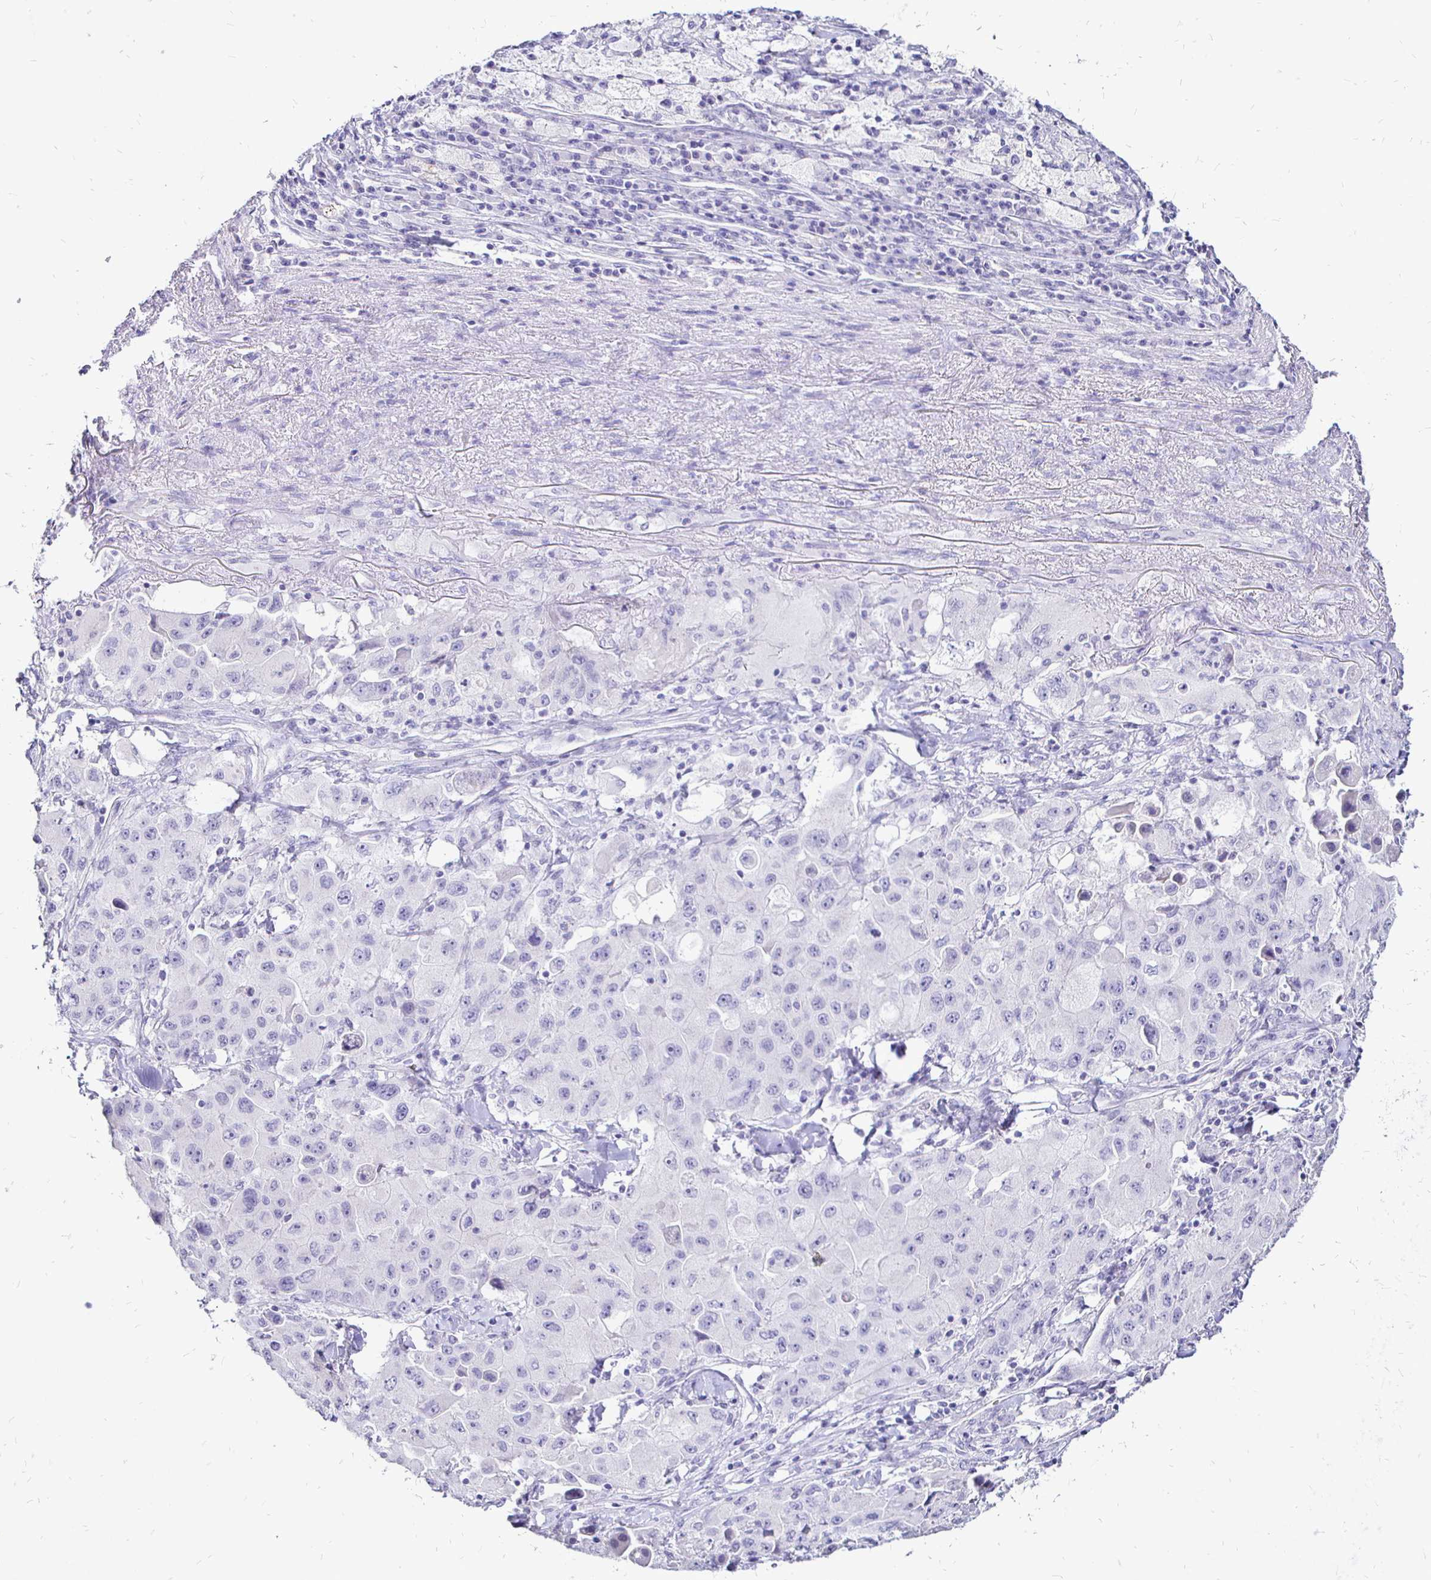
{"staining": {"intensity": "negative", "quantity": "none", "location": "none"}, "tissue": "lung cancer", "cell_type": "Tumor cells", "image_type": "cancer", "snomed": [{"axis": "morphology", "description": "Squamous cell carcinoma, NOS"}, {"axis": "topography", "description": "Lung"}], "caption": "Photomicrograph shows no protein staining in tumor cells of lung squamous cell carcinoma tissue.", "gene": "IRGC", "patient": {"sex": "male", "age": 63}}